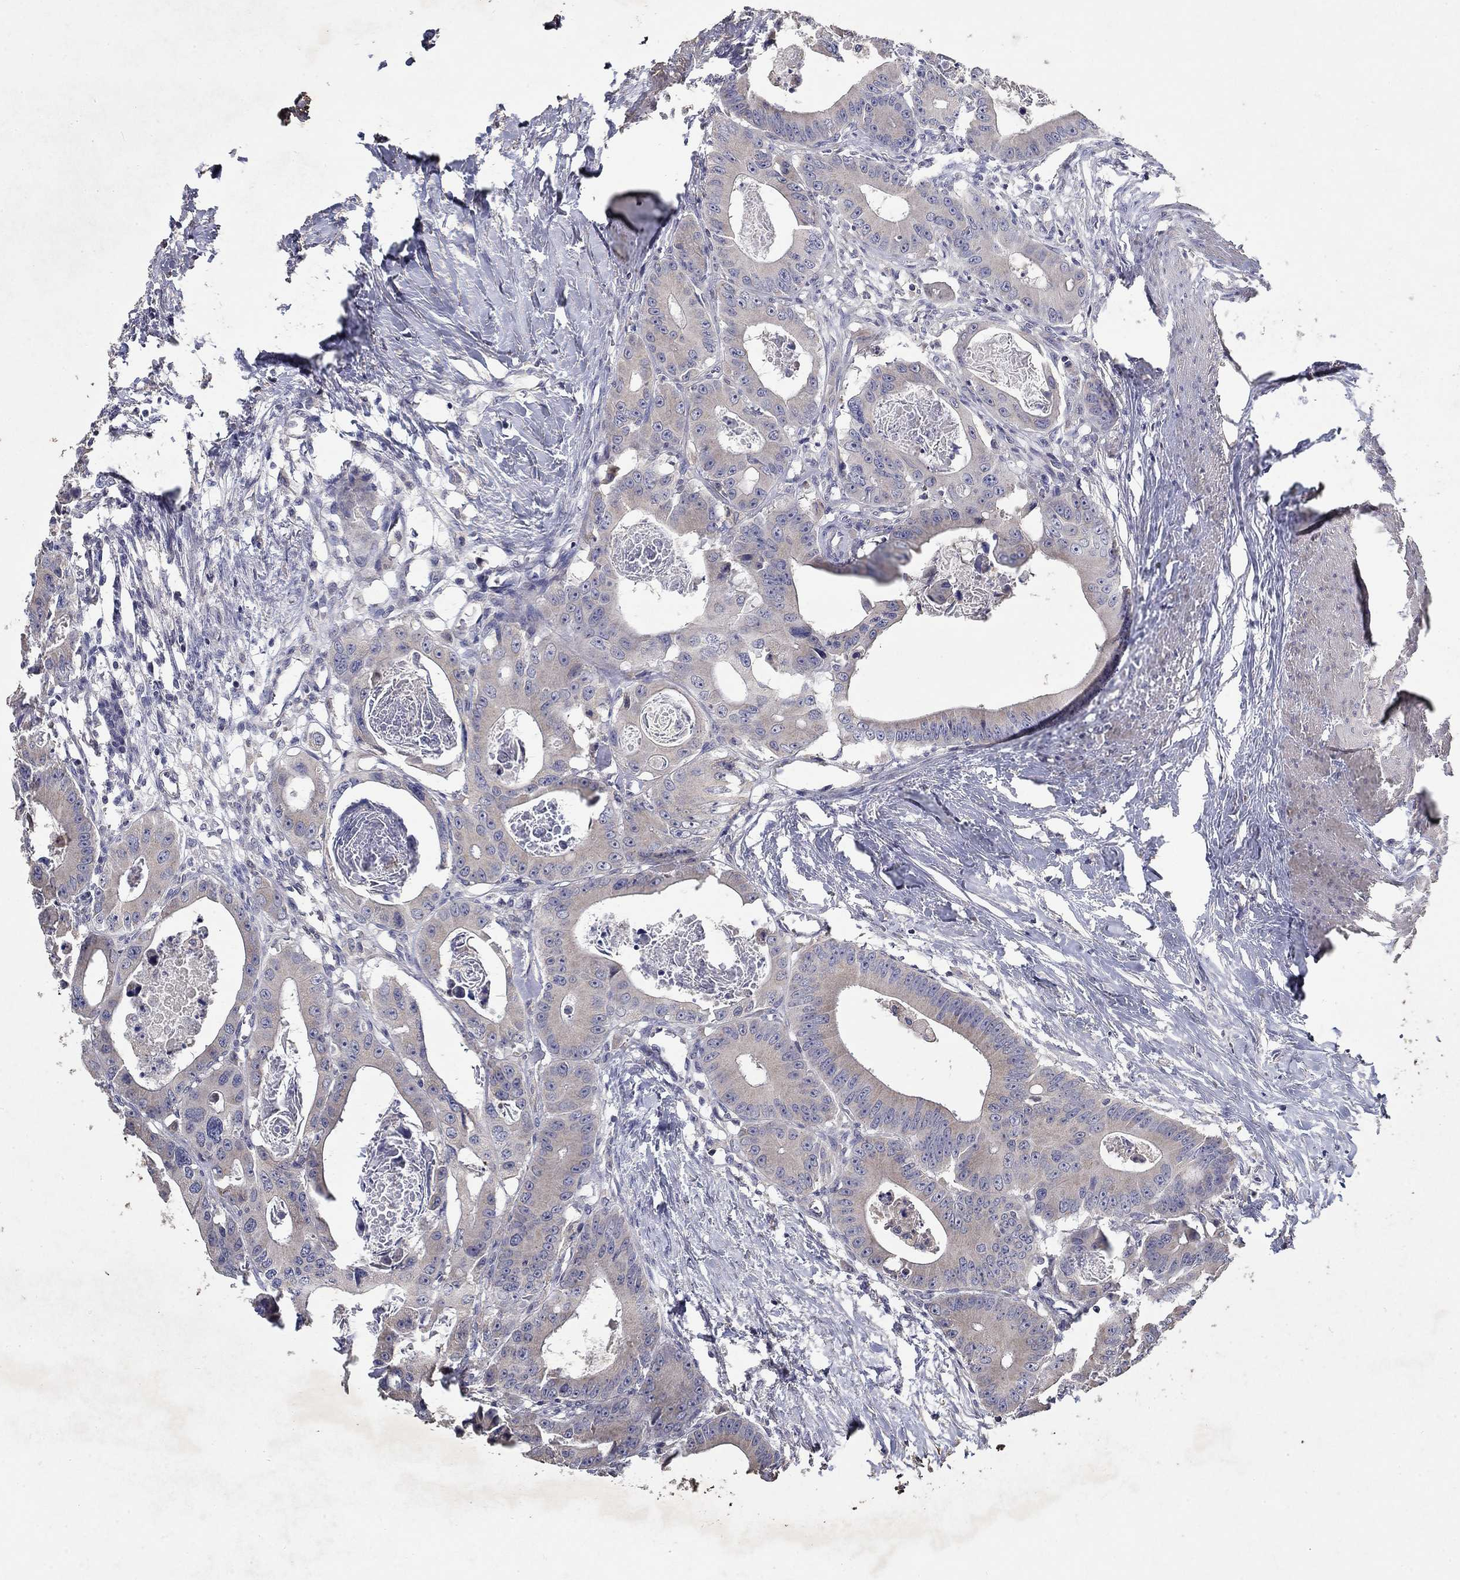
{"staining": {"intensity": "weak", "quantity": "<25%", "location": "cytoplasmic/membranous"}, "tissue": "colorectal cancer", "cell_type": "Tumor cells", "image_type": "cancer", "snomed": [{"axis": "morphology", "description": "Adenocarcinoma, NOS"}, {"axis": "topography", "description": "Rectum"}], "caption": "IHC of colorectal cancer (adenocarcinoma) shows no positivity in tumor cells.", "gene": "PROZ", "patient": {"sex": "male", "age": 64}}